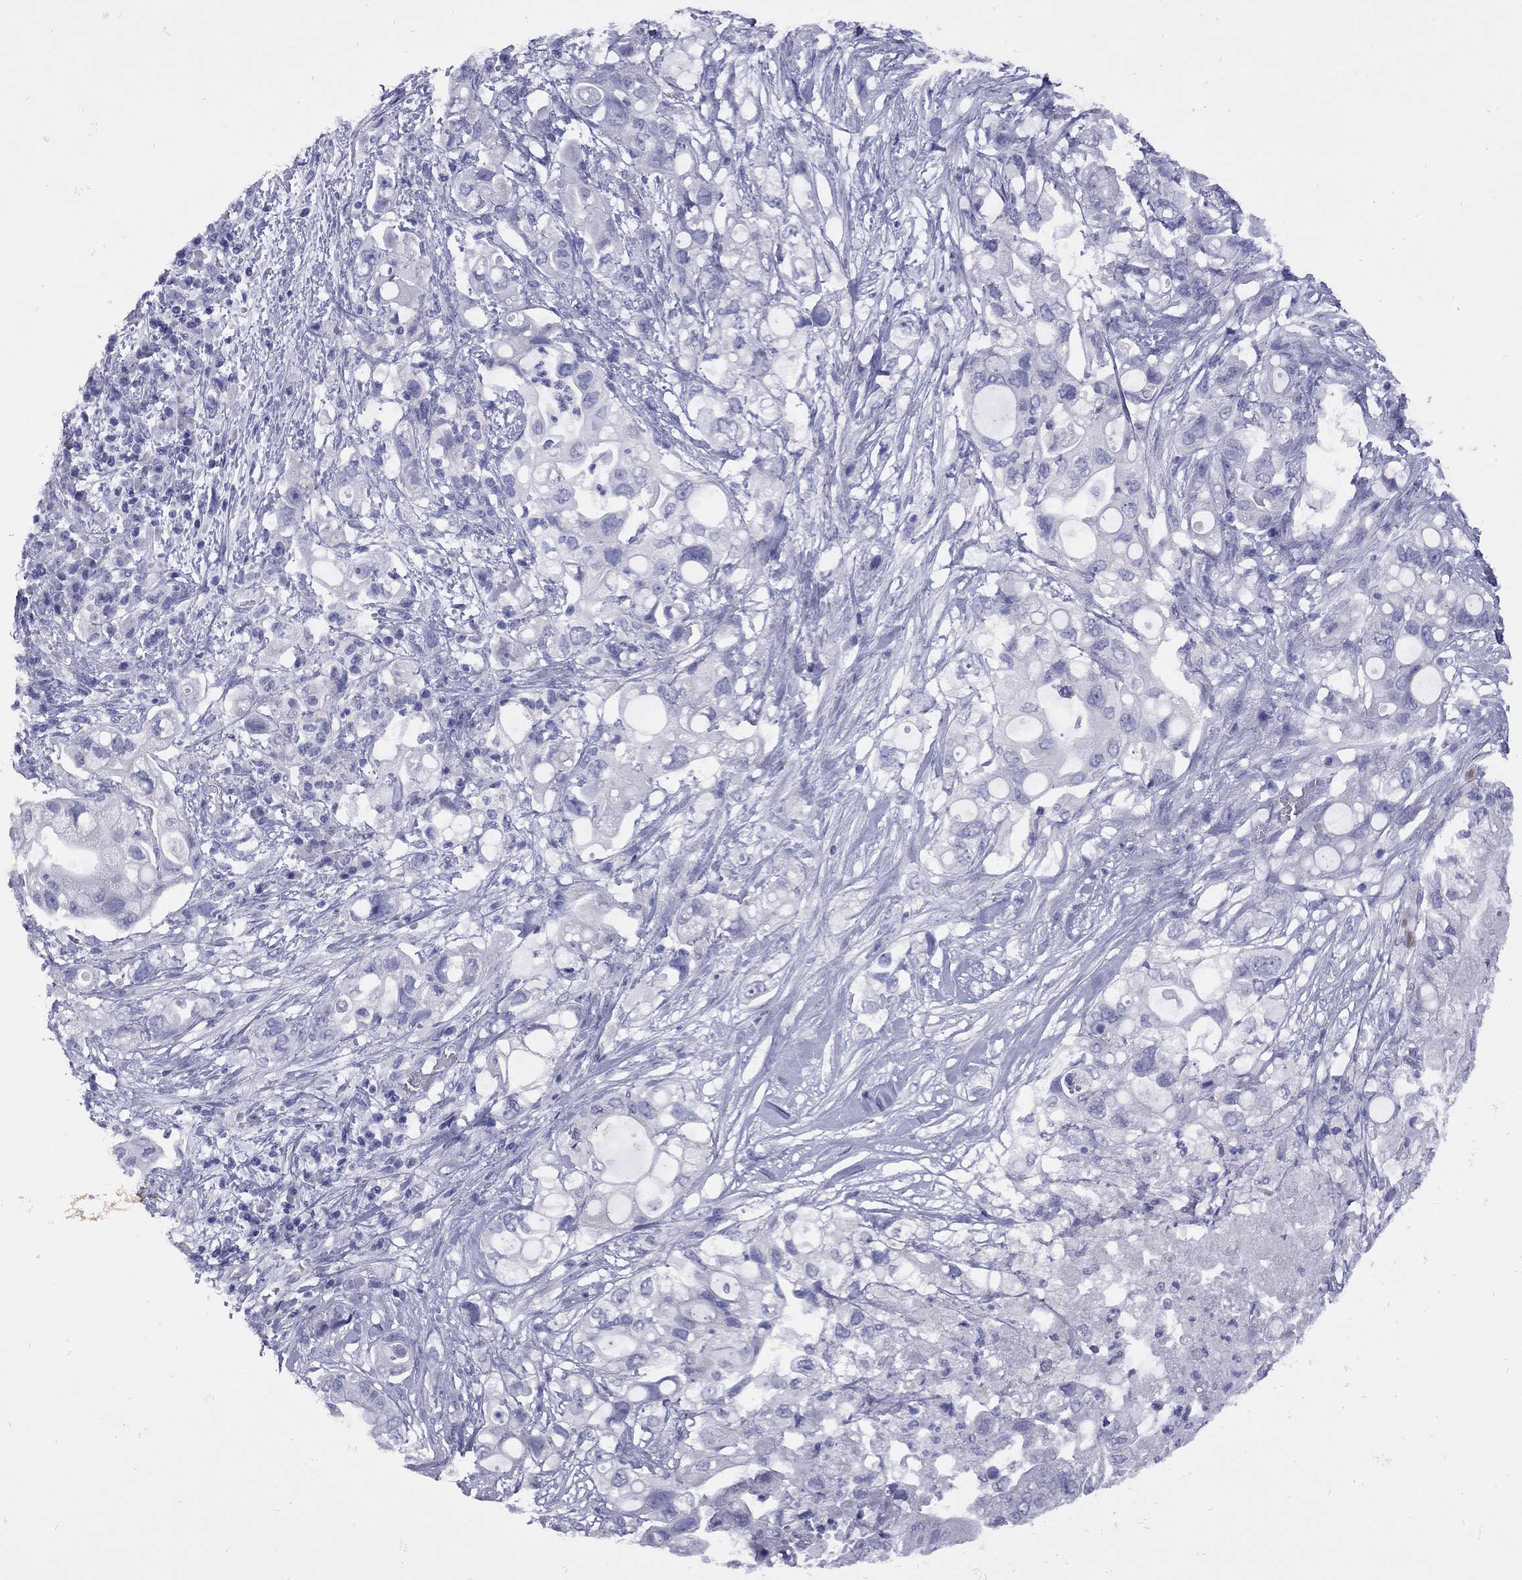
{"staining": {"intensity": "negative", "quantity": "none", "location": "none"}, "tissue": "pancreatic cancer", "cell_type": "Tumor cells", "image_type": "cancer", "snomed": [{"axis": "morphology", "description": "Adenocarcinoma, NOS"}, {"axis": "topography", "description": "Pancreas"}], "caption": "This is an immunohistochemistry photomicrograph of human adenocarcinoma (pancreatic). There is no positivity in tumor cells.", "gene": "EPPIN", "patient": {"sex": "female", "age": 72}}